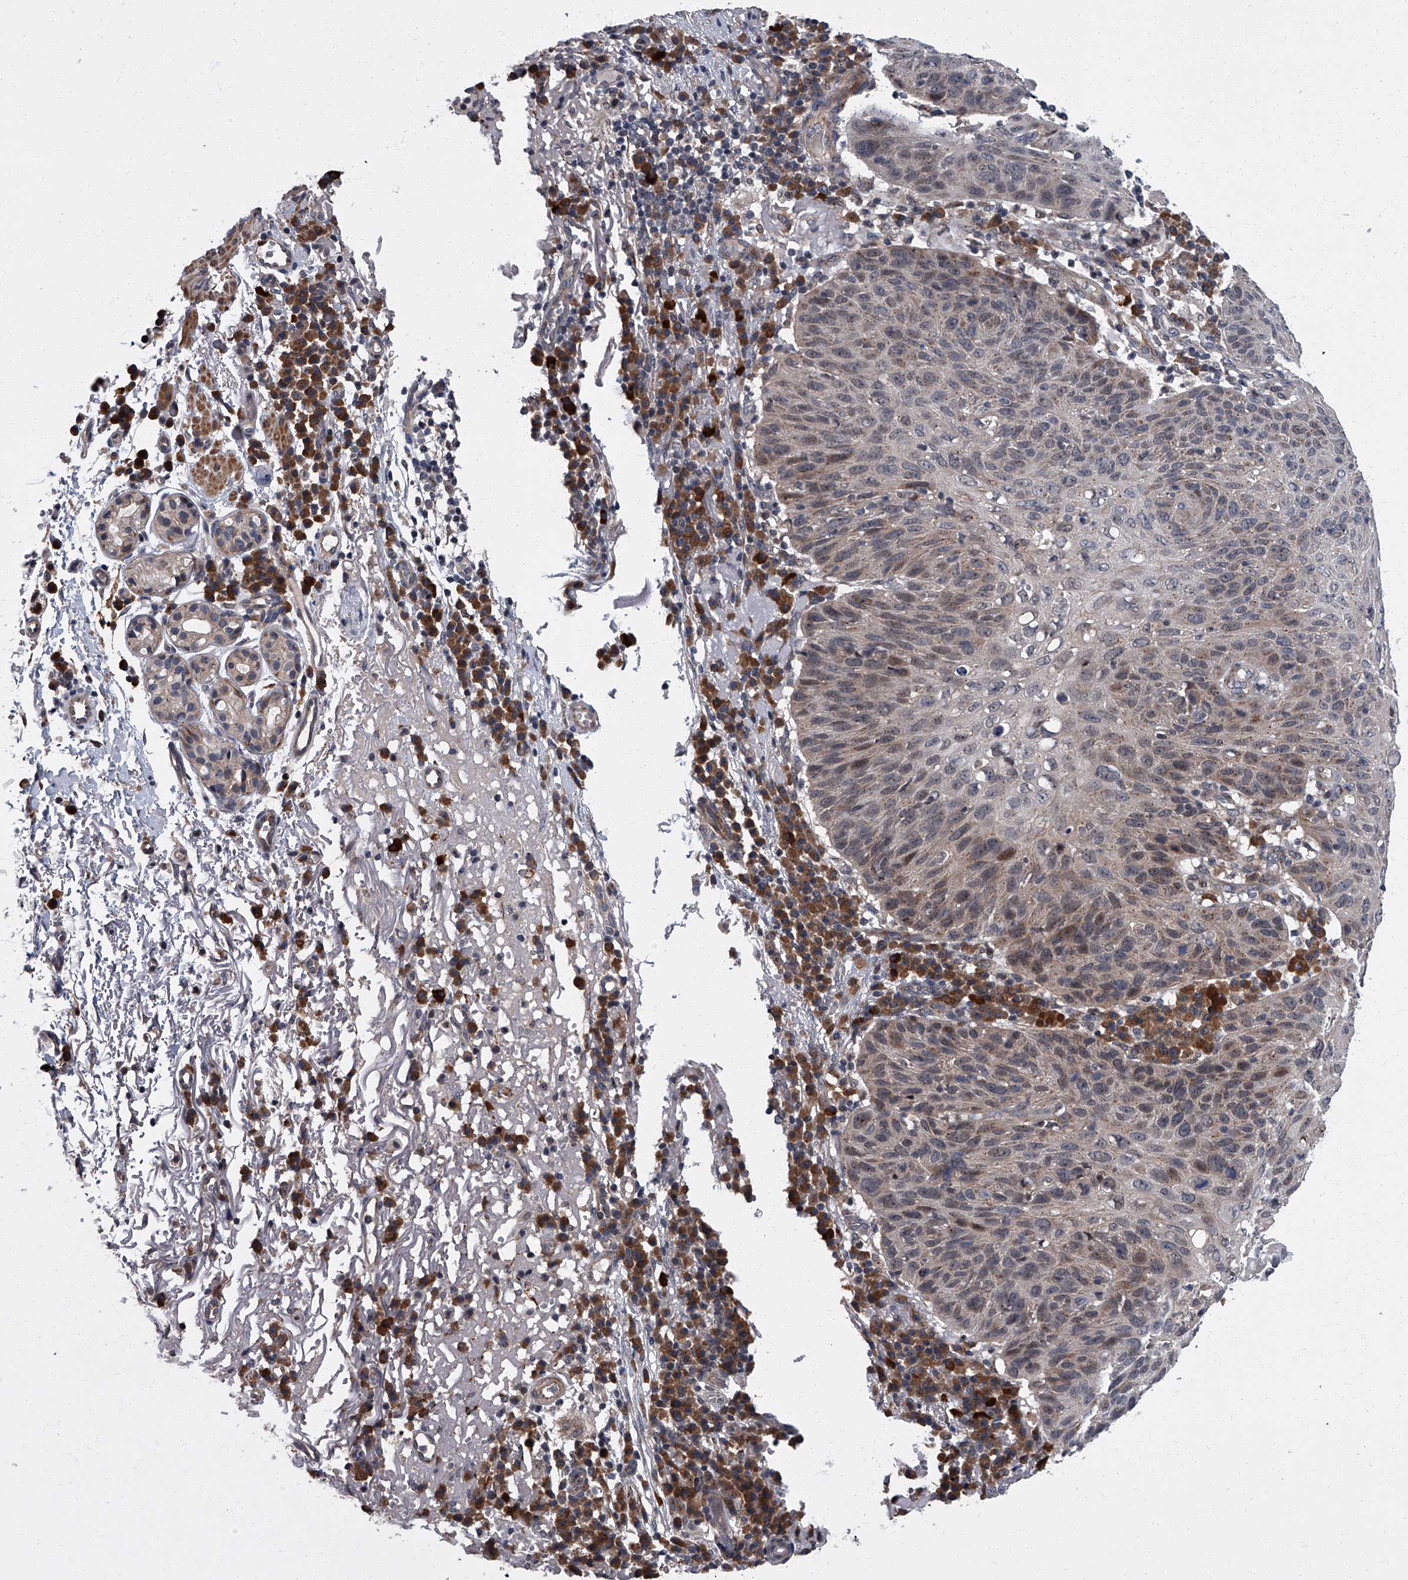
{"staining": {"intensity": "weak", "quantity": ">75%", "location": "cytoplasmic/membranous,nuclear"}, "tissue": "skin cancer", "cell_type": "Tumor cells", "image_type": "cancer", "snomed": [{"axis": "morphology", "description": "Squamous cell carcinoma, NOS"}, {"axis": "topography", "description": "Skin"}], "caption": "This photomicrograph reveals skin squamous cell carcinoma stained with immunohistochemistry (IHC) to label a protein in brown. The cytoplasmic/membranous and nuclear of tumor cells show weak positivity for the protein. Nuclei are counter-stained blue.", "gene": "ZNF274", "patient": {"sex": "female", "age": 90}}